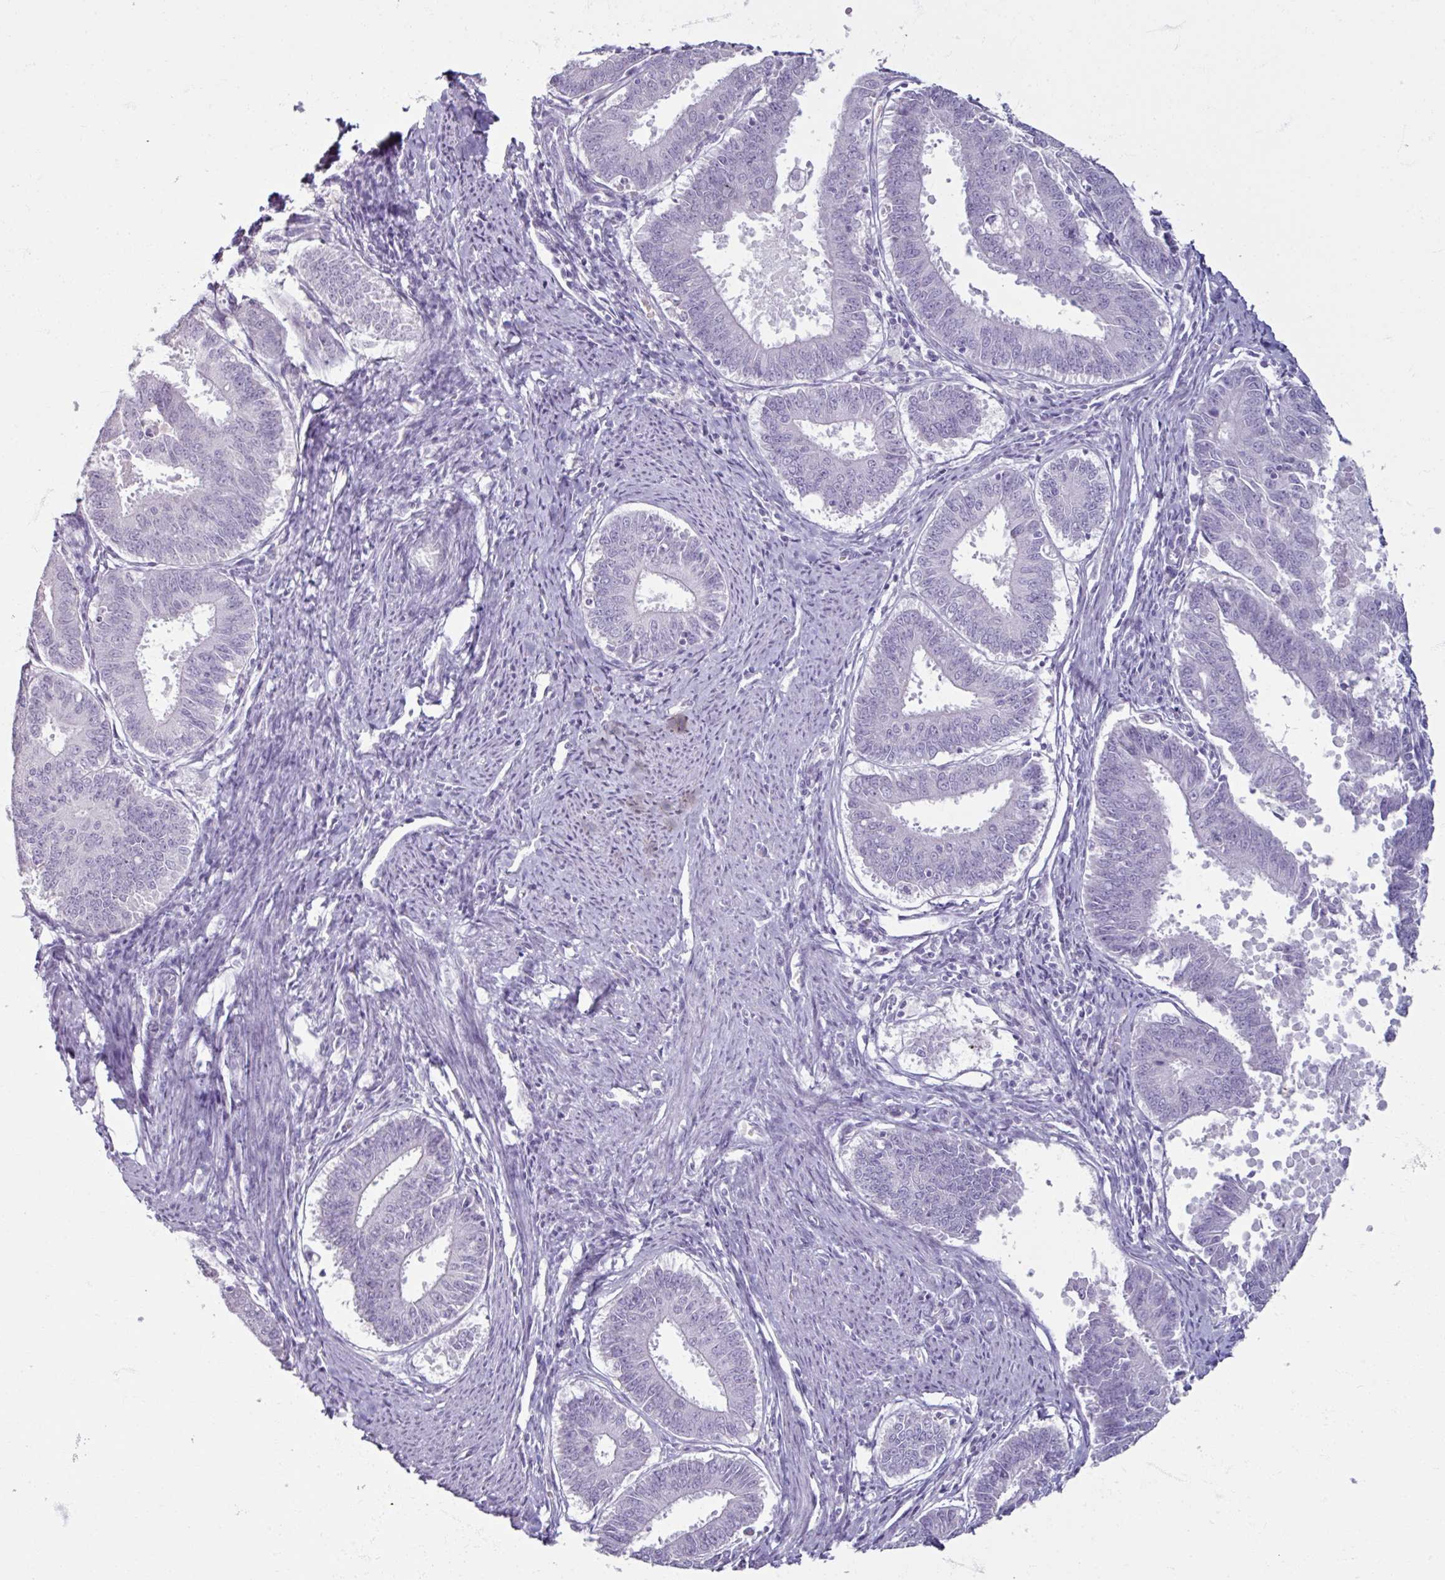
{"staining": {"intensity": "negative", "quantity": "none", "location": "none"}, "tissue": "endometrial cancer", "cell_type": "Tumor cells", "image_type": "cancer", "snomed": [{"axis": "morphology", "description": "Adenocarcinoma, NOS"}, {"axis": "topography", "description": "Endometrium"}], "caption": "DAB (3,3'-diaminobenzidine) immunohistochemical staining of human endometrial cancer reveals no significant staining in tumor cells.", "gene": "TG", "patient": {"sex": "female", "age": 73}}